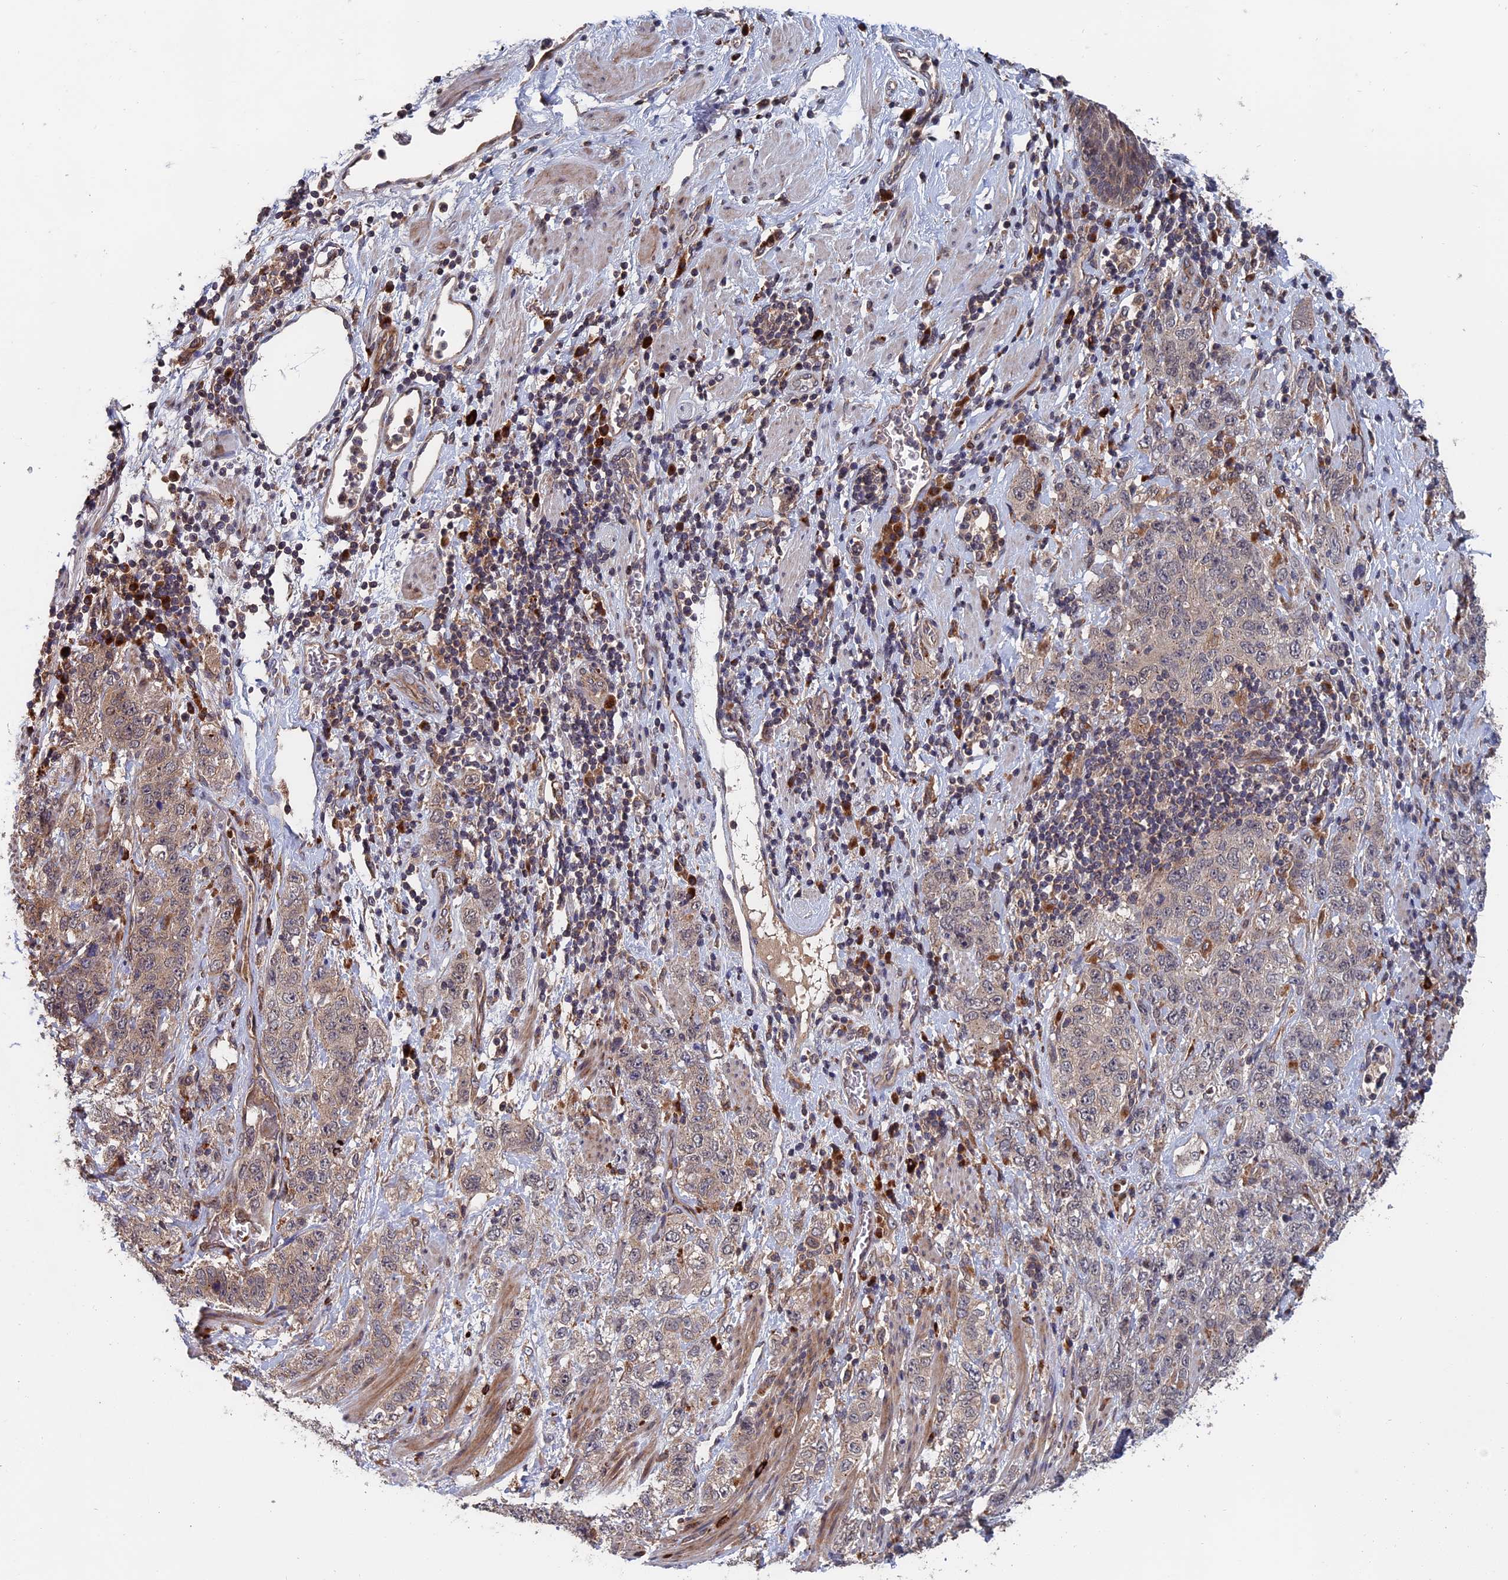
{"staining": {"intensity": "weak", "quantity": "<25%", "location": "cytoplasmic/membranous"}, "tissue": "stomach cancer", "cell_type": "Tumor cells", "image_type": "cancer", "snomed": [{"axis": "morphology", "description": "Adenocarcinoma, NOS"}, {"axis": "topography", "description": "Stomach"}], "caption": "This image is of adenocarcinoma (stomach) stained with IHC to label a protein in brown with the nuclei are counter-stained blue. There is no positivity in tumor cells.", "gene": "TRAPPC2L", "patient": {"sex": "male", "age": 48}}